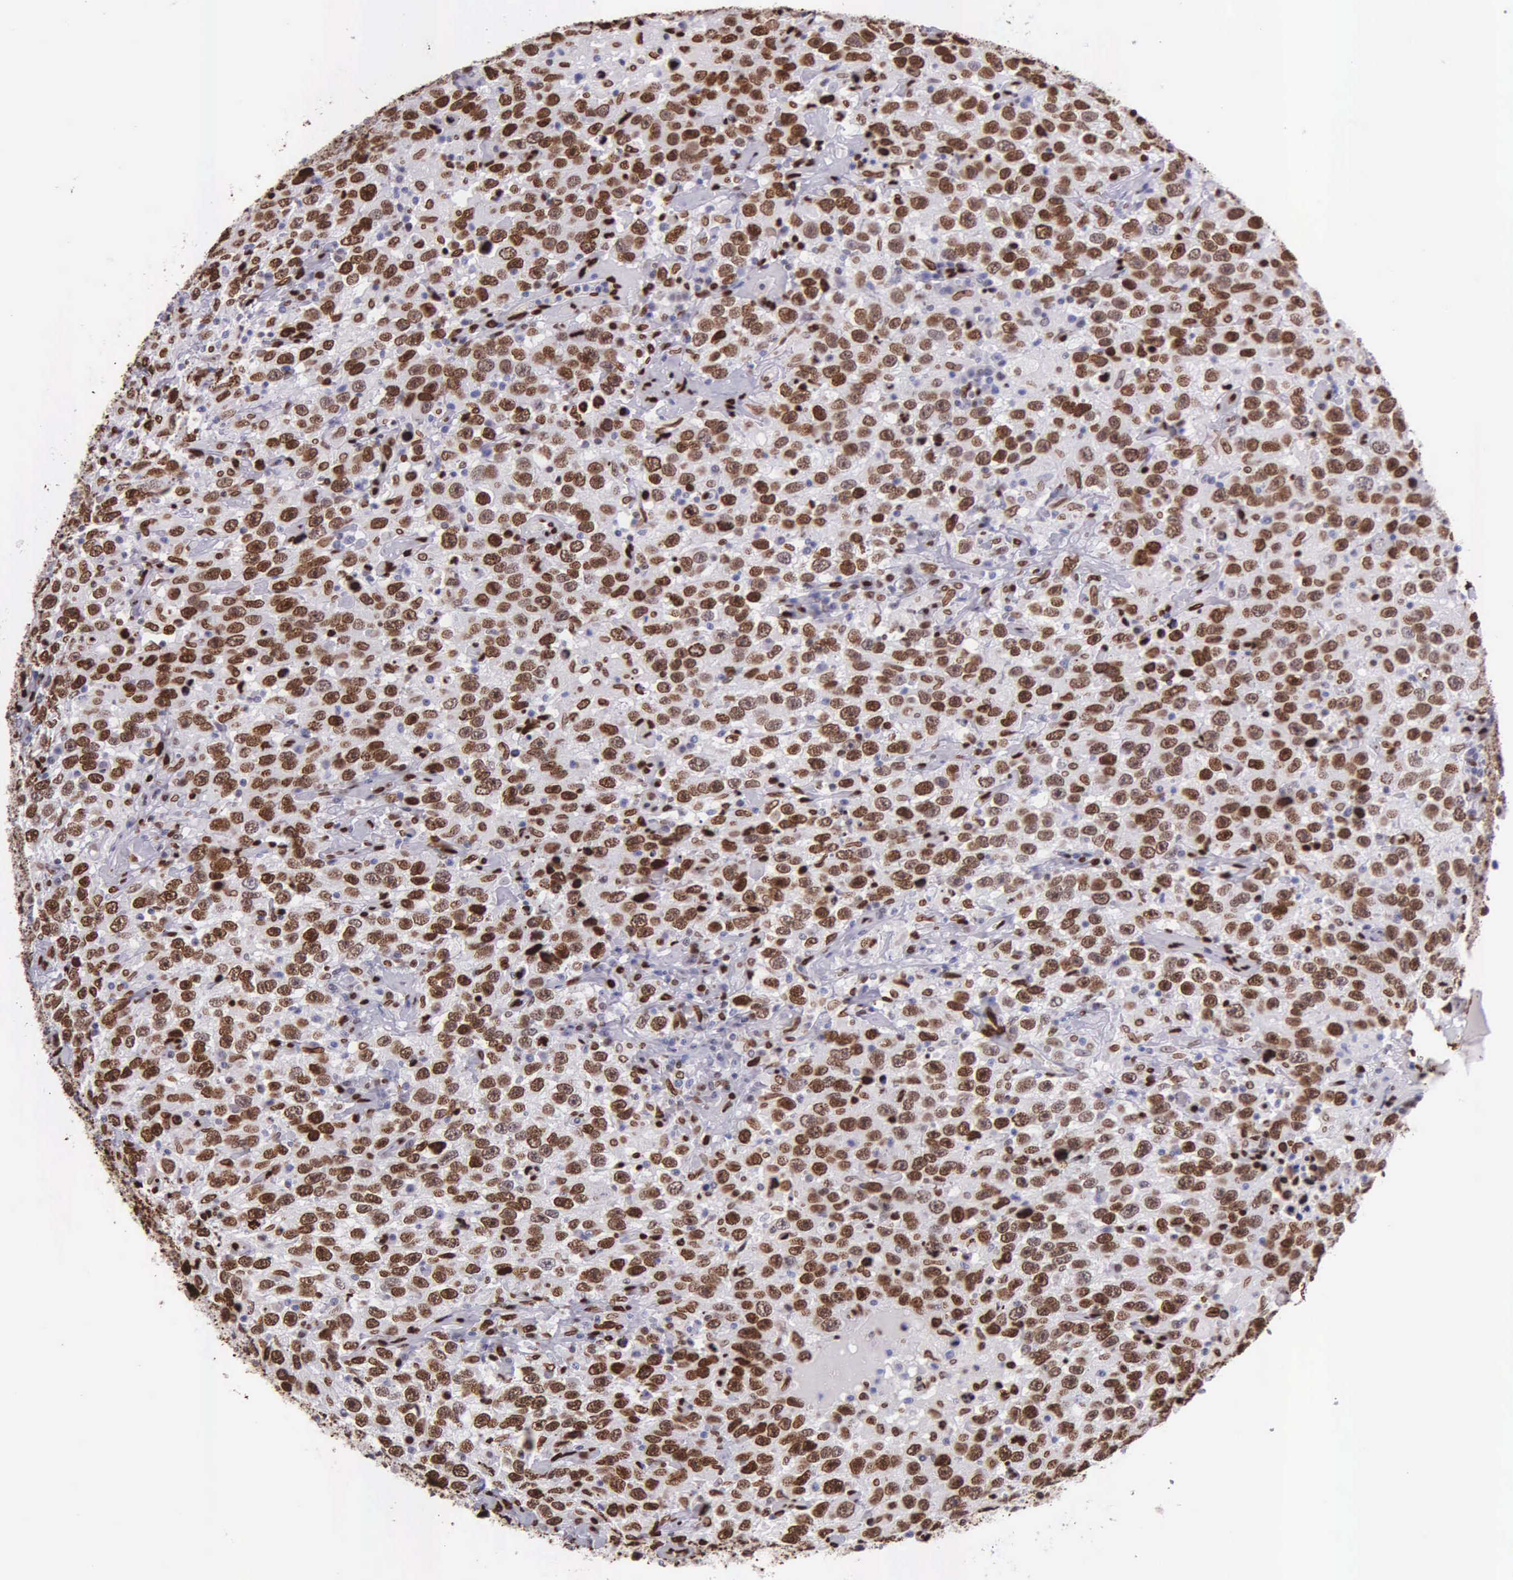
{"staining": {"intensity": "strong", "quantity": ">75%", "location": "nuclear"}, "tissue": "testis cancer", "cell_type": "Tumor cells", "image_type": "cancer", "snomed": [{"axis": "morphology", "description": "Seminoma, NOS"}, {"axis": "topography", "description": "Testis"}], "caption": "Protein analysis of testis cancer tissue demonstrates strong nuclear staining in about >75% of tumor cells.", "gene": "H1-0", "patient": {"sex": "male", "age": 41}}